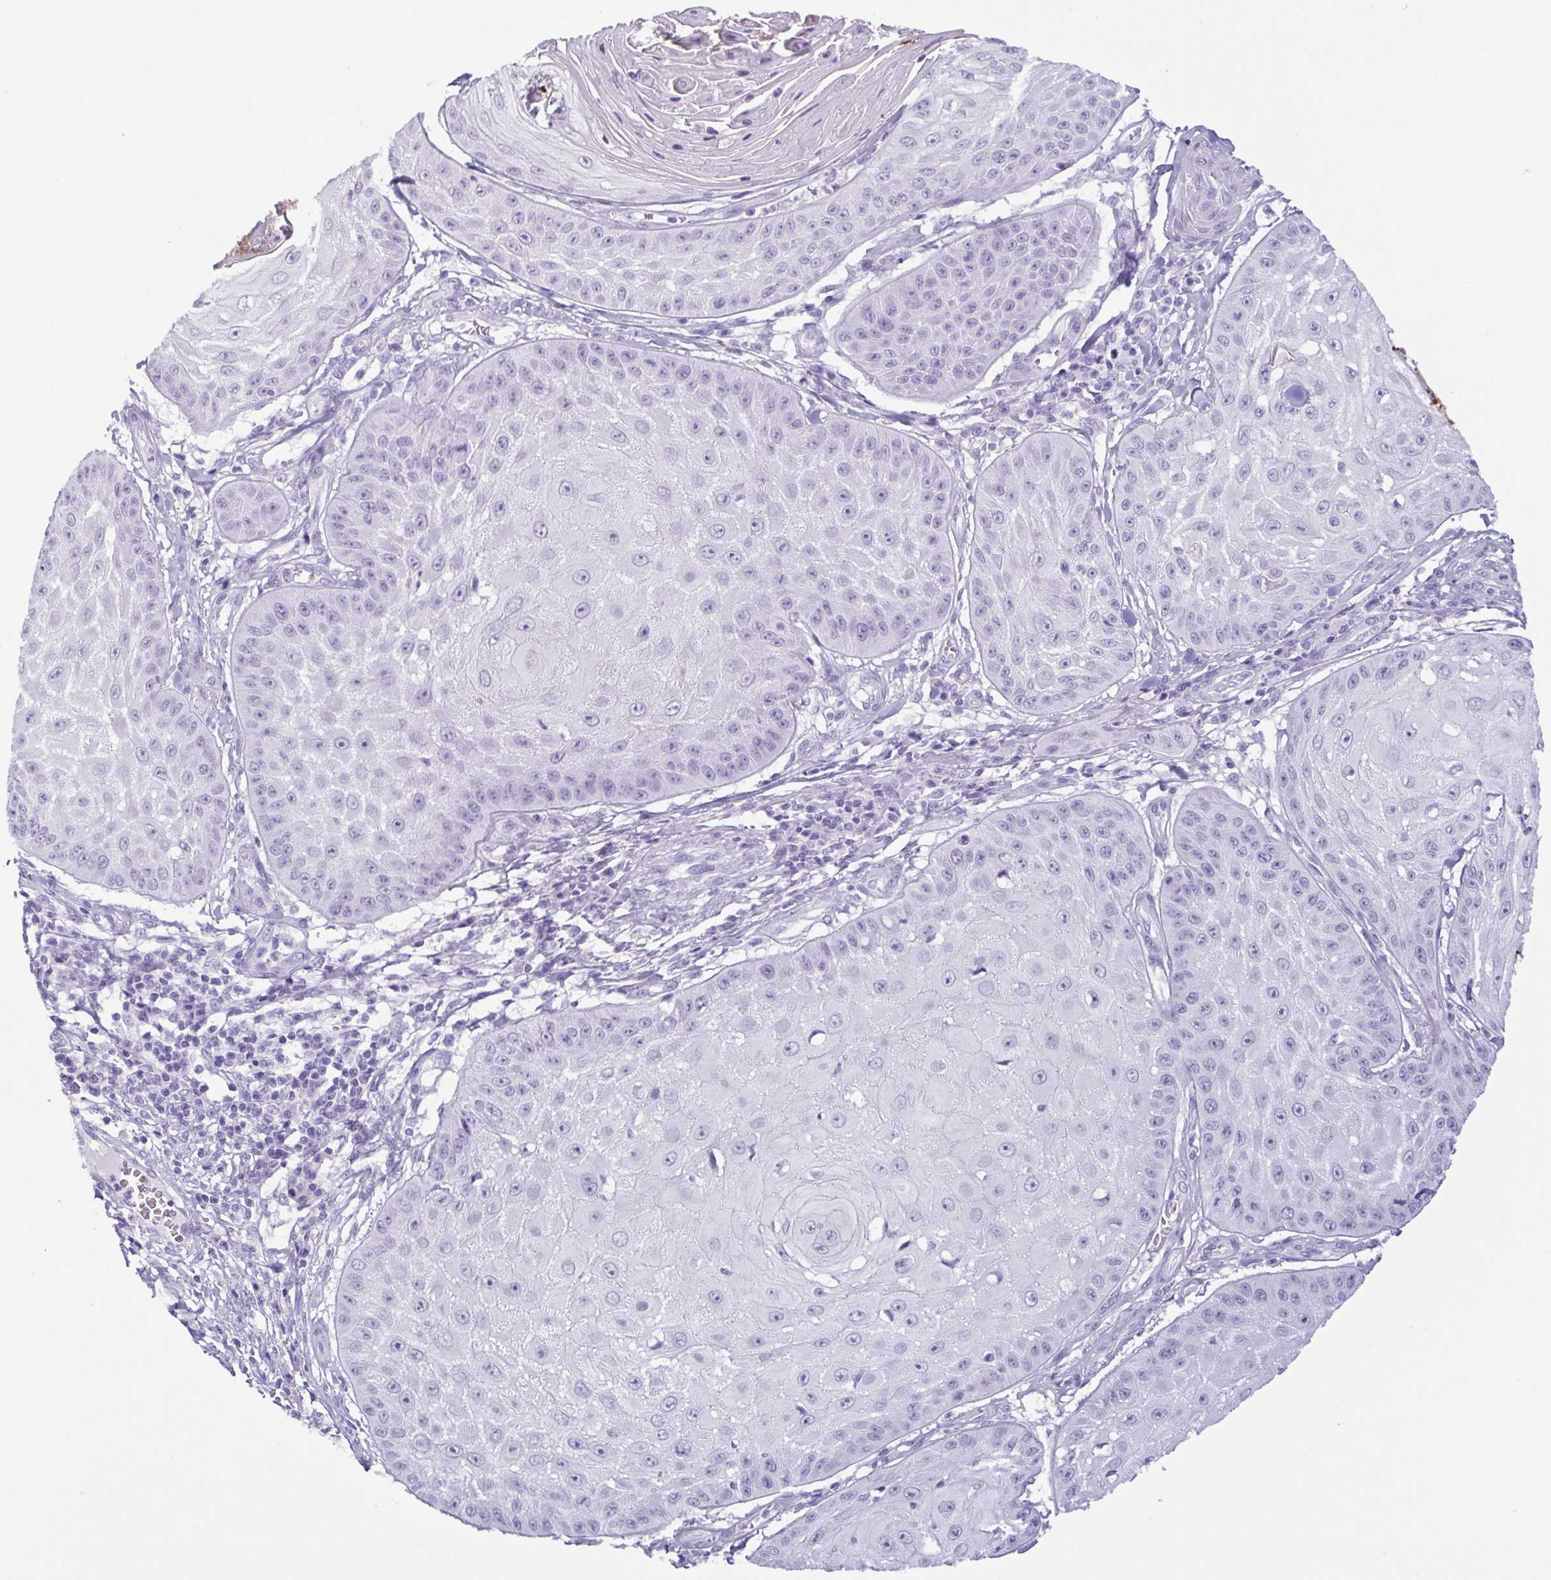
{"staining": {"intensity": "negative", "quantity": "none", "location": "none"}, "tissue": "skin cancer", "cell_type": "Tumor cells", "image_type": "cancer", "snomed": [{"axis": "morphology", "description": "Squamous cell carcinoma, NOS"}, {"axis": "topography", "description": "Skin"}], "caption": "A high-resolution histopathology image shows IHC staining of skin cancer (squamous cell carcinoma), which reveals no significant expression in tumor cells.", "gene": "LTF", "patient": {"sex": "male", "age": 70}}